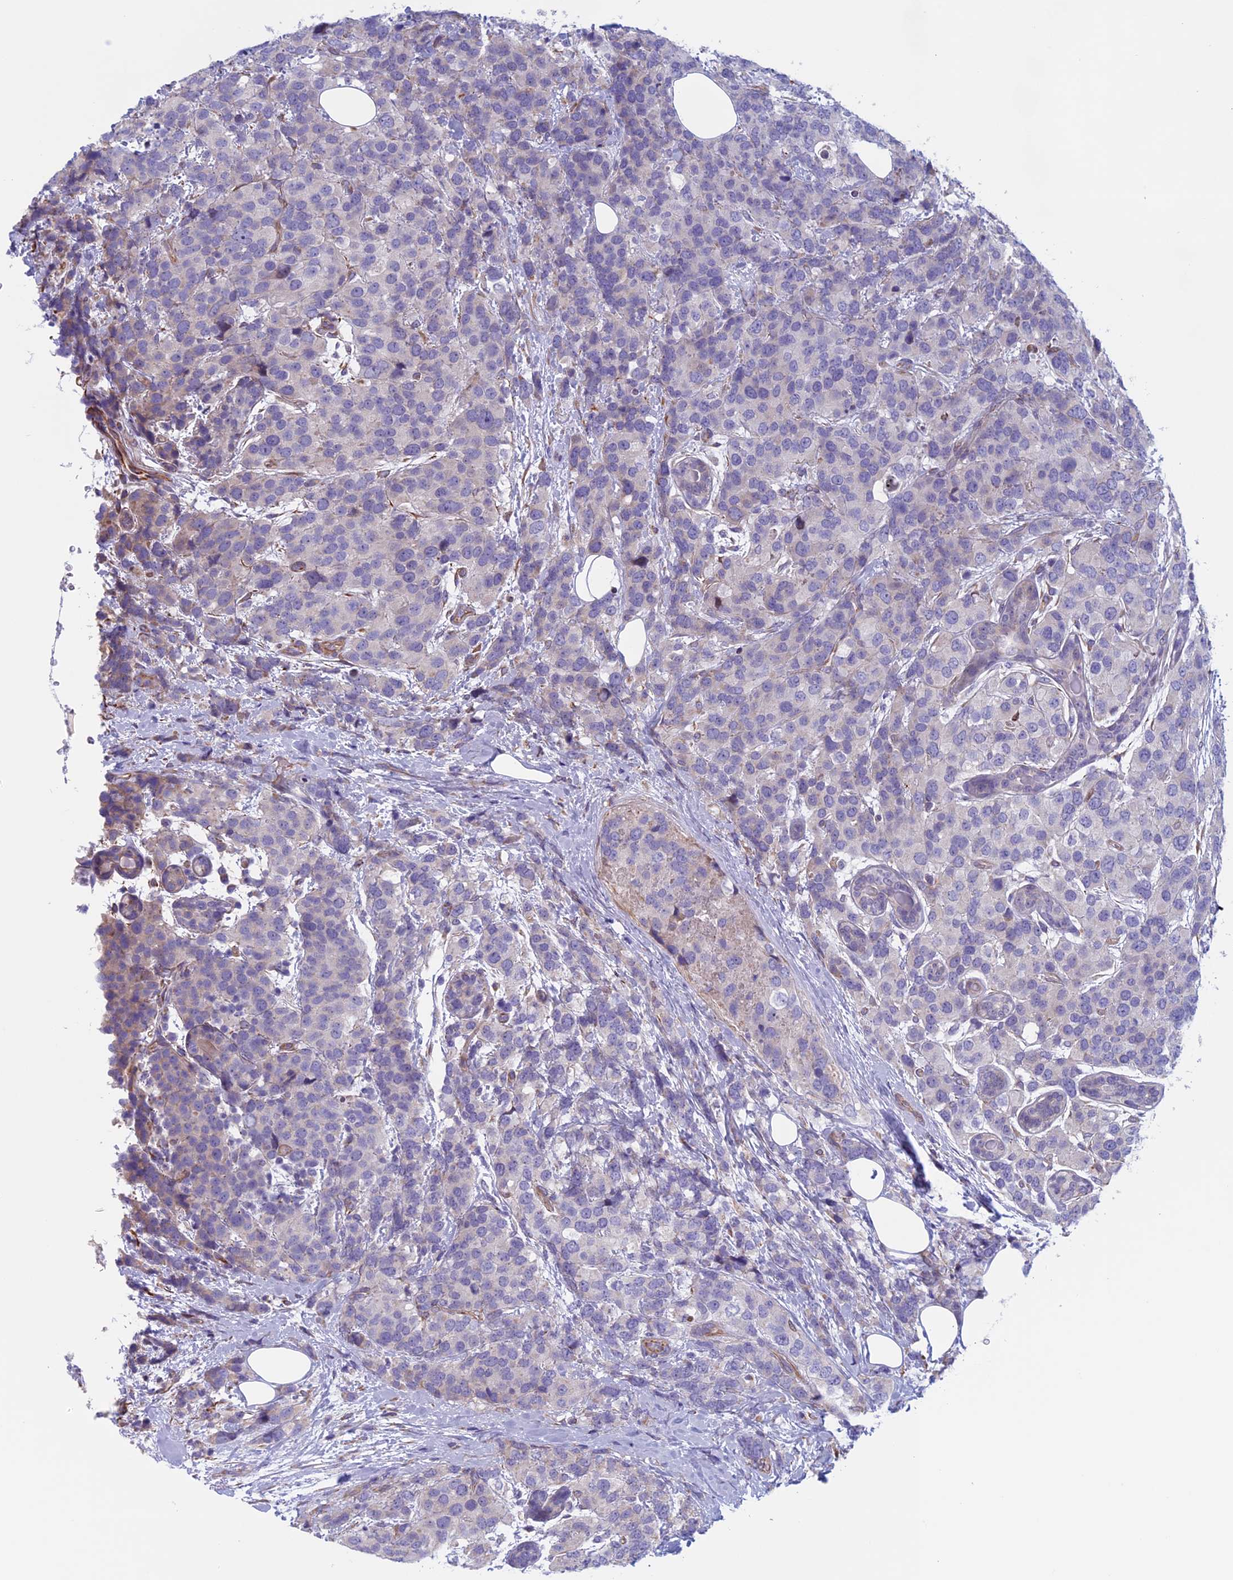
{"staining": {"intensity": "negative", "quantity": "none", "location": "none"}, "tissue": "breast cancer", "cell_type": "Tumor cells", "image_type": "cancer", "snomed": [{"axis": "morphology", "description": "Lobular carcinoma"}, {"axis": "topography", "description": "Breast"}], "caption": "An immunohistochemistry (IHC) micrograph of breast lobular carcinoma is shown. There is no staining in tumor cells of breast lobular carcinoma. (DAB IHC with hematoxylin counter stain).", "gene": "BCL2L10", "patient": {"sex": "female", "age": 59}}